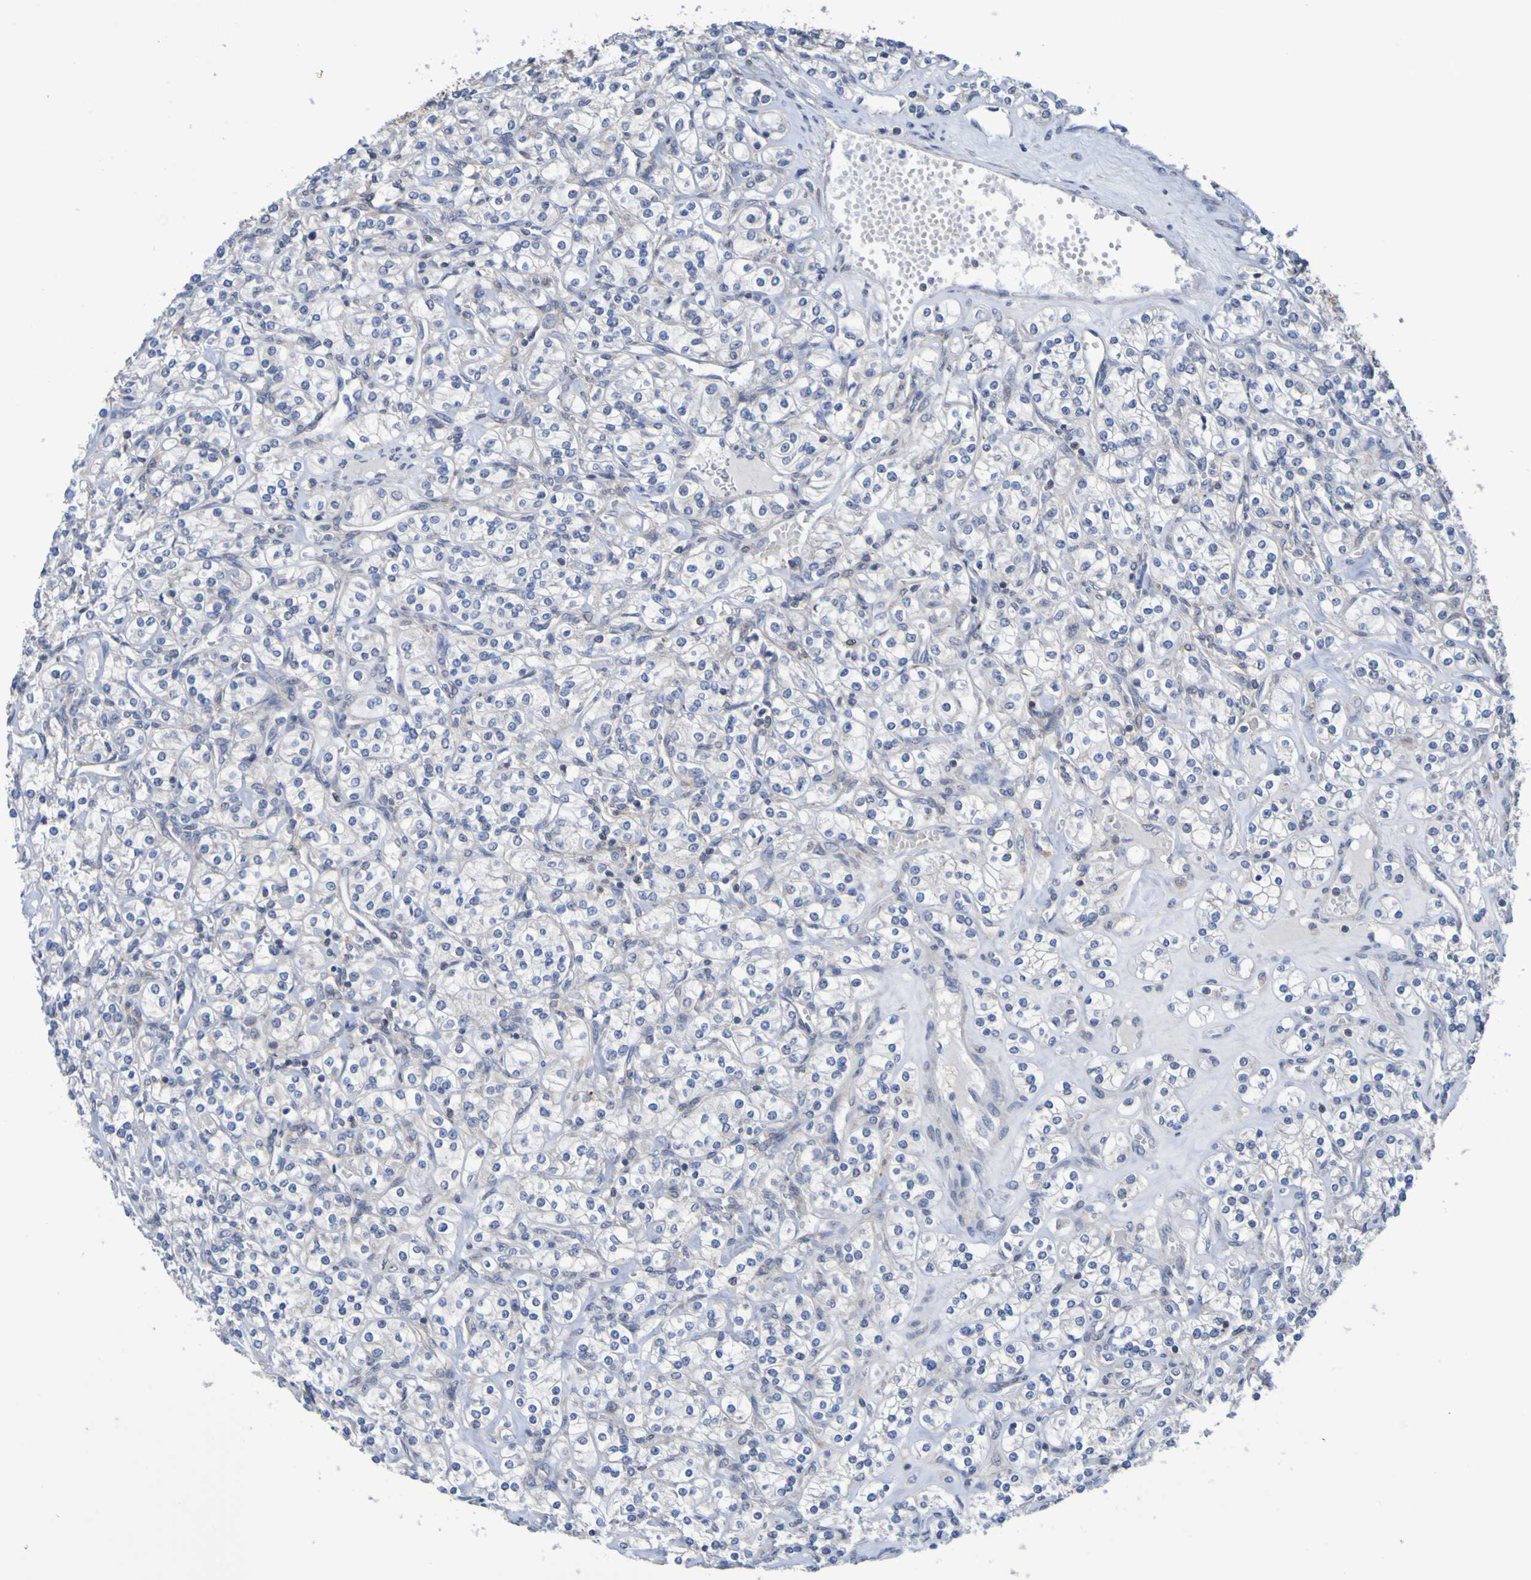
{"staining": {"intensity": "negative", "quantity": "none", "location": "none"}, "tissue": "renal cancer", "cell_type": "Tumor cells", "image_type": "cancer", "snomed": [{"axis": "morphology", "description": "Adenocarcinoma, NOS"}, {"axis": "topography", "description": "Kidney"}], "caption": "This is a micrograph of immunohistochemistry (IHC) staining of renal cancer, which shows no staining in tumor cells.", "gene": "ATIC", "patient": {"sex": "male", "age": 77}}